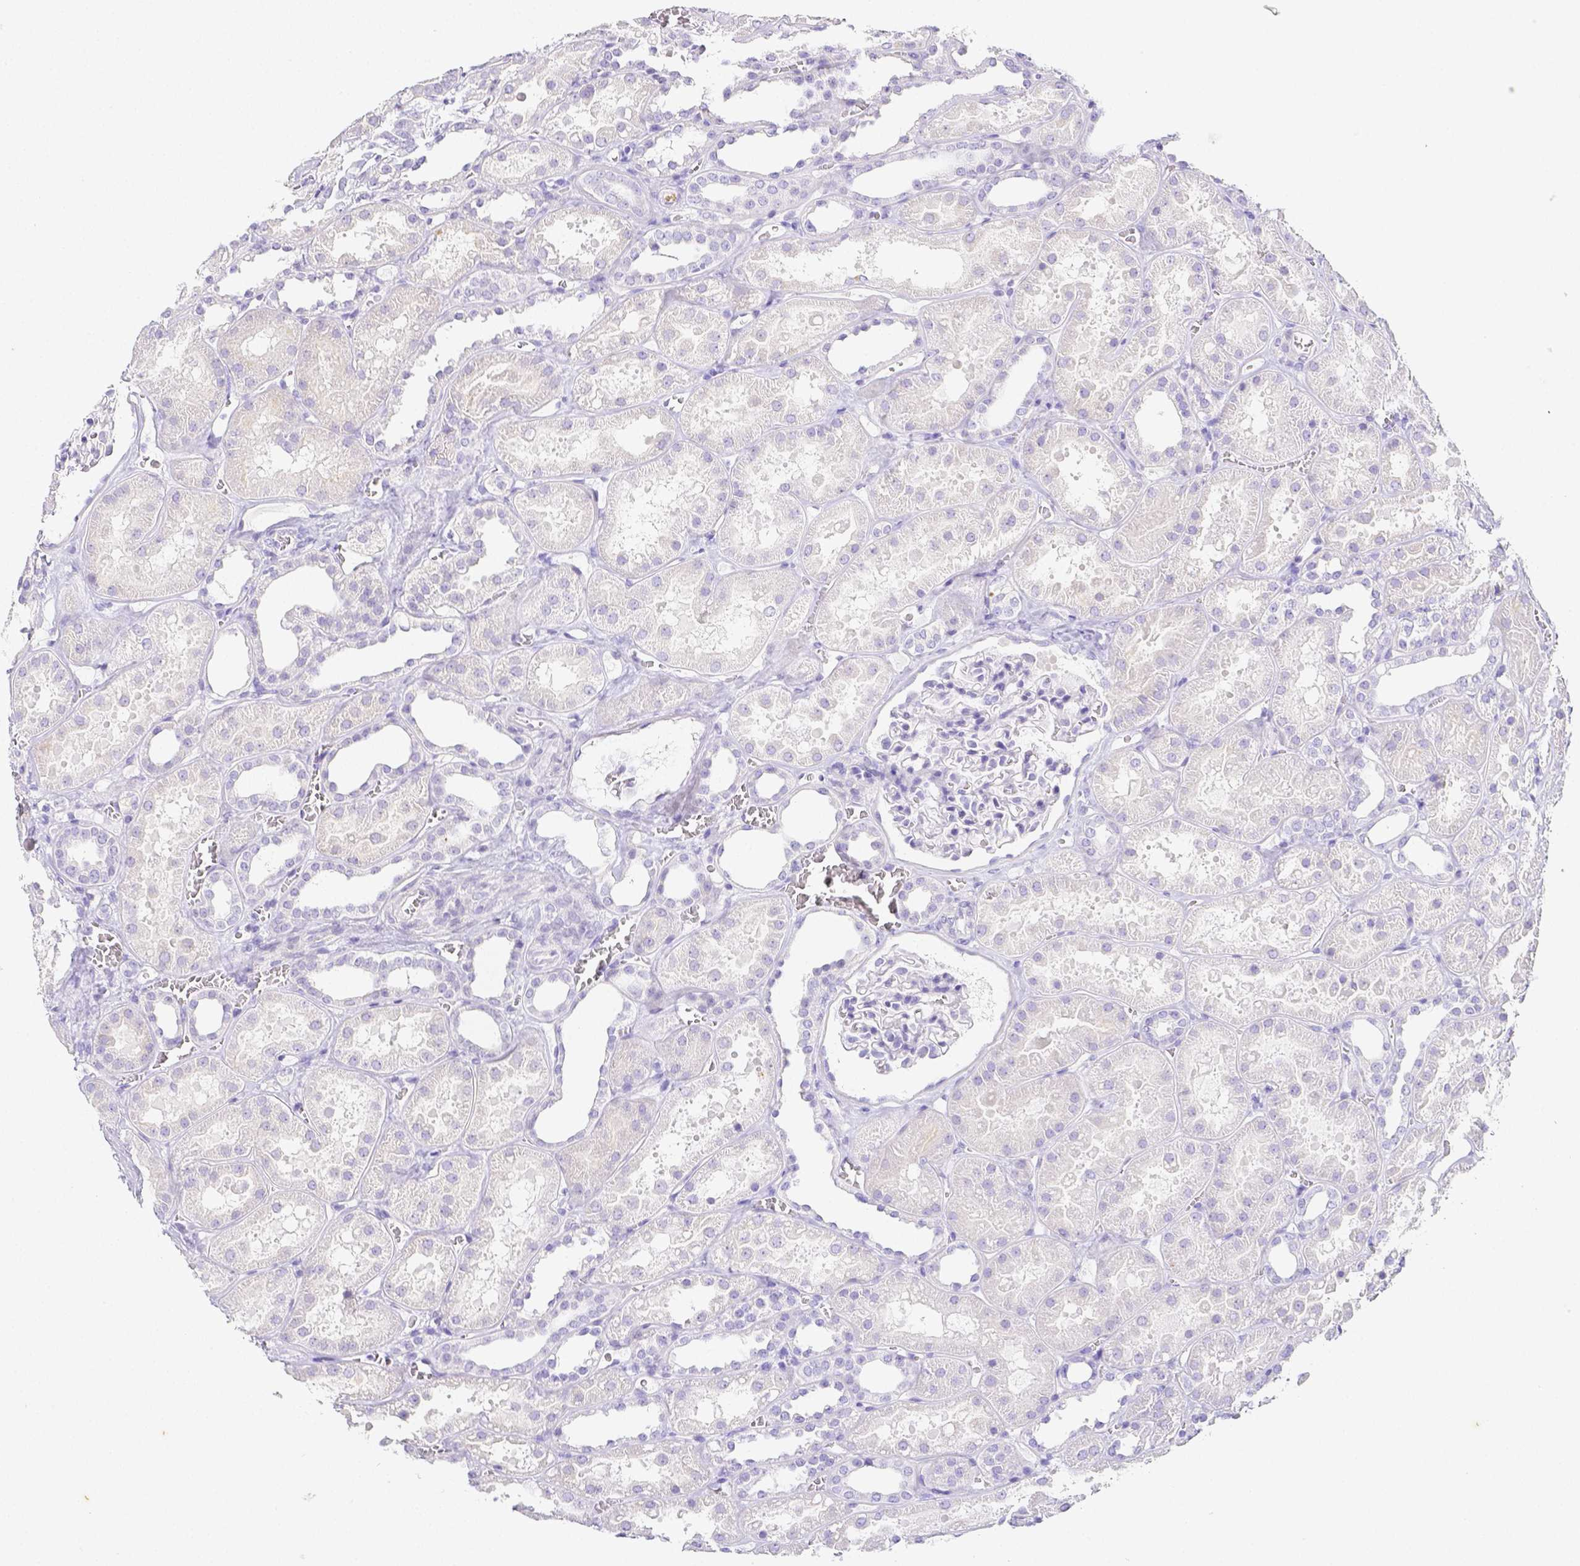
{"staining": {"intensity": "negative", "quantity": "none", "location": "none"}, "tissue": "kidney", "cell_type": "Cells in glomeruli", "image_type": "normal", "snomed": [{"axis": "morphology", "description": "Normal tissue, NOS"}, {"axis": "topography", "description": "Kidney"}], "caption": "Protein analysis of benign kidney shows no significant expression in cells in glomeruli.", "gene": "ARHGAP36", "patient": {"sex": "female", "age": 41}}